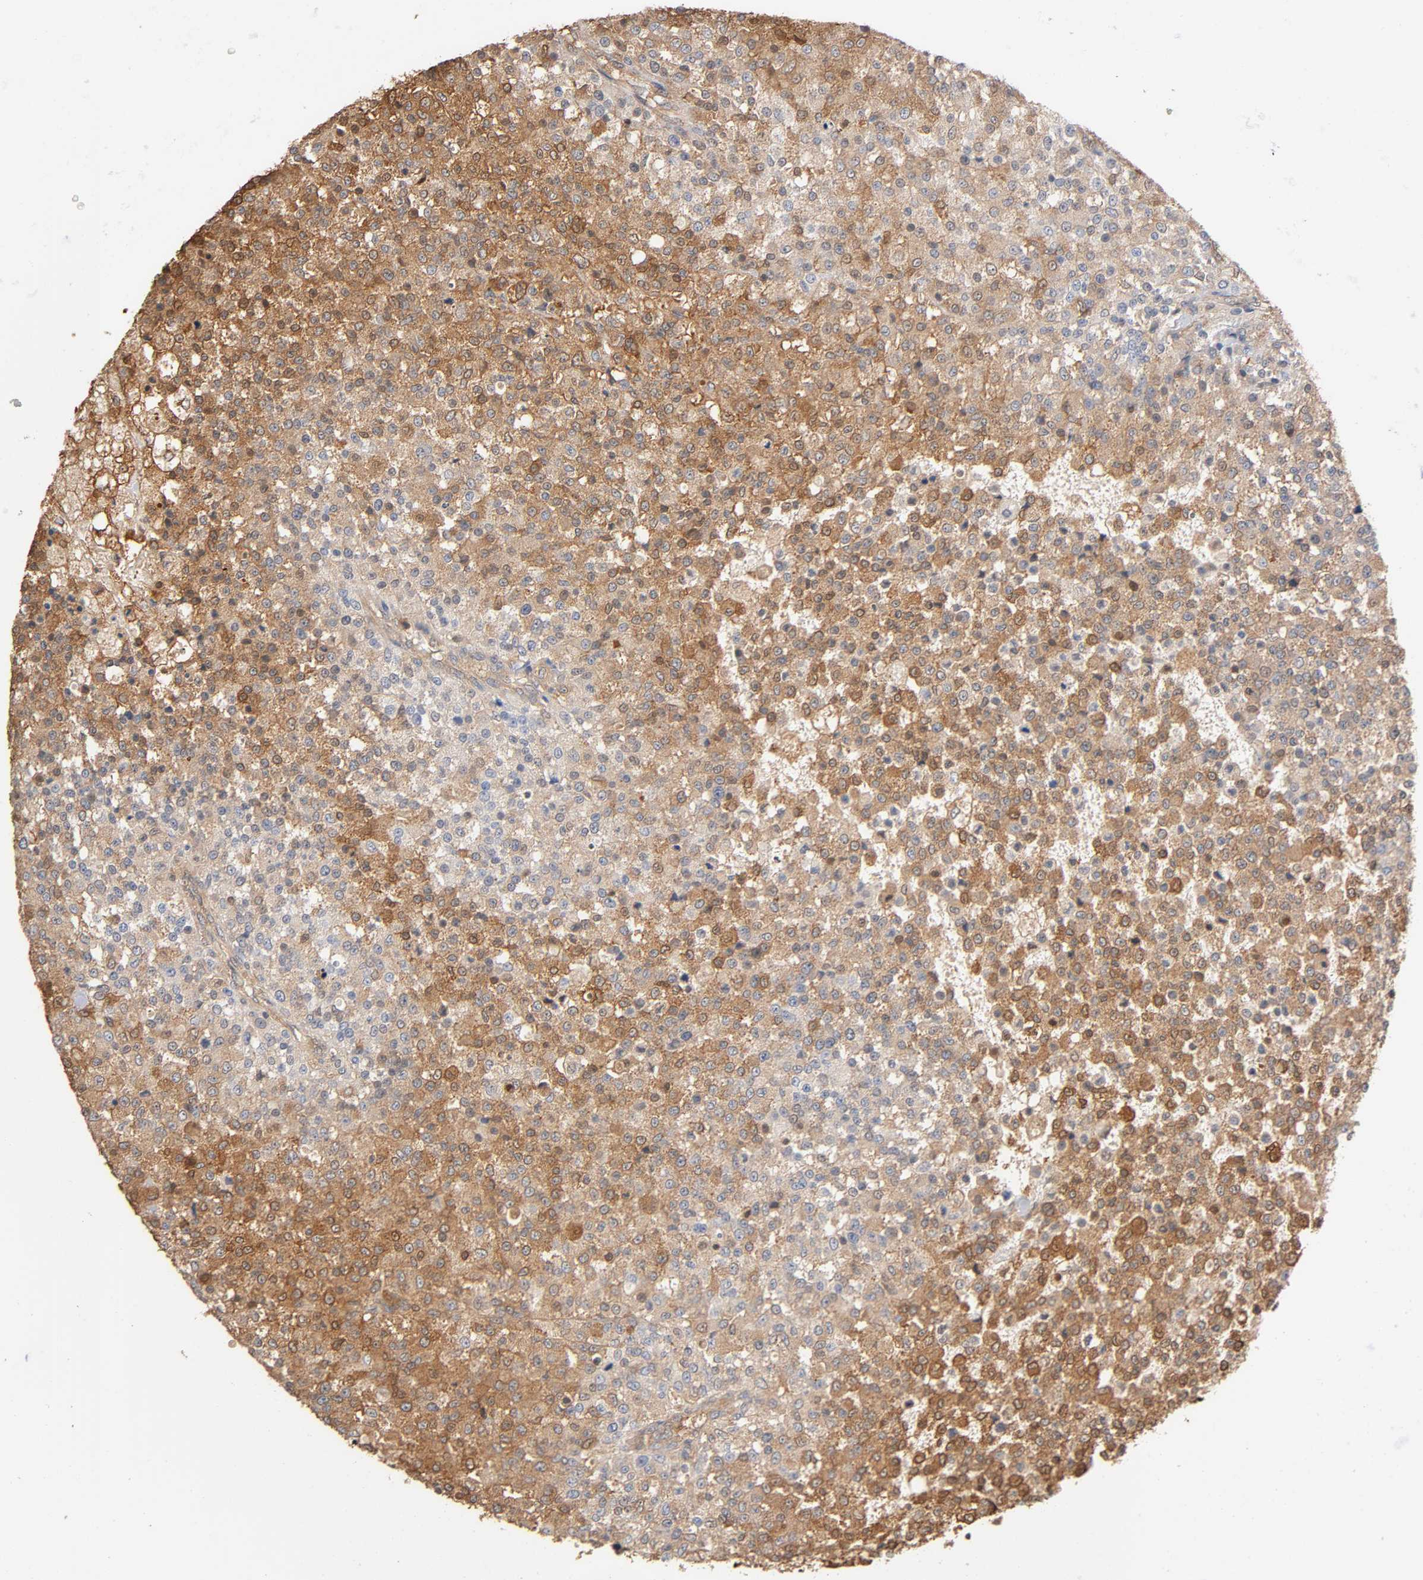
{"staining": {"intensity": "moderate", "quantity": ">75%", "location": "cytoplasmic/membranous"}, "tissue": "testis cancer", "cell_type": "Tumor cells", "image_type": "cancer", "snomed": [{"axis": "morphology", "description": "Seminoma, NOS"}, {"axis": "topography", "description": "Testis"}], "caption": "Tumor cells show medium levels of moderate cytoplasmic/membranous expression in approximately >75% of cells in human testis cancer.", "gene": "ALDOA", "patient": {"sex": "male", "age": 59}}